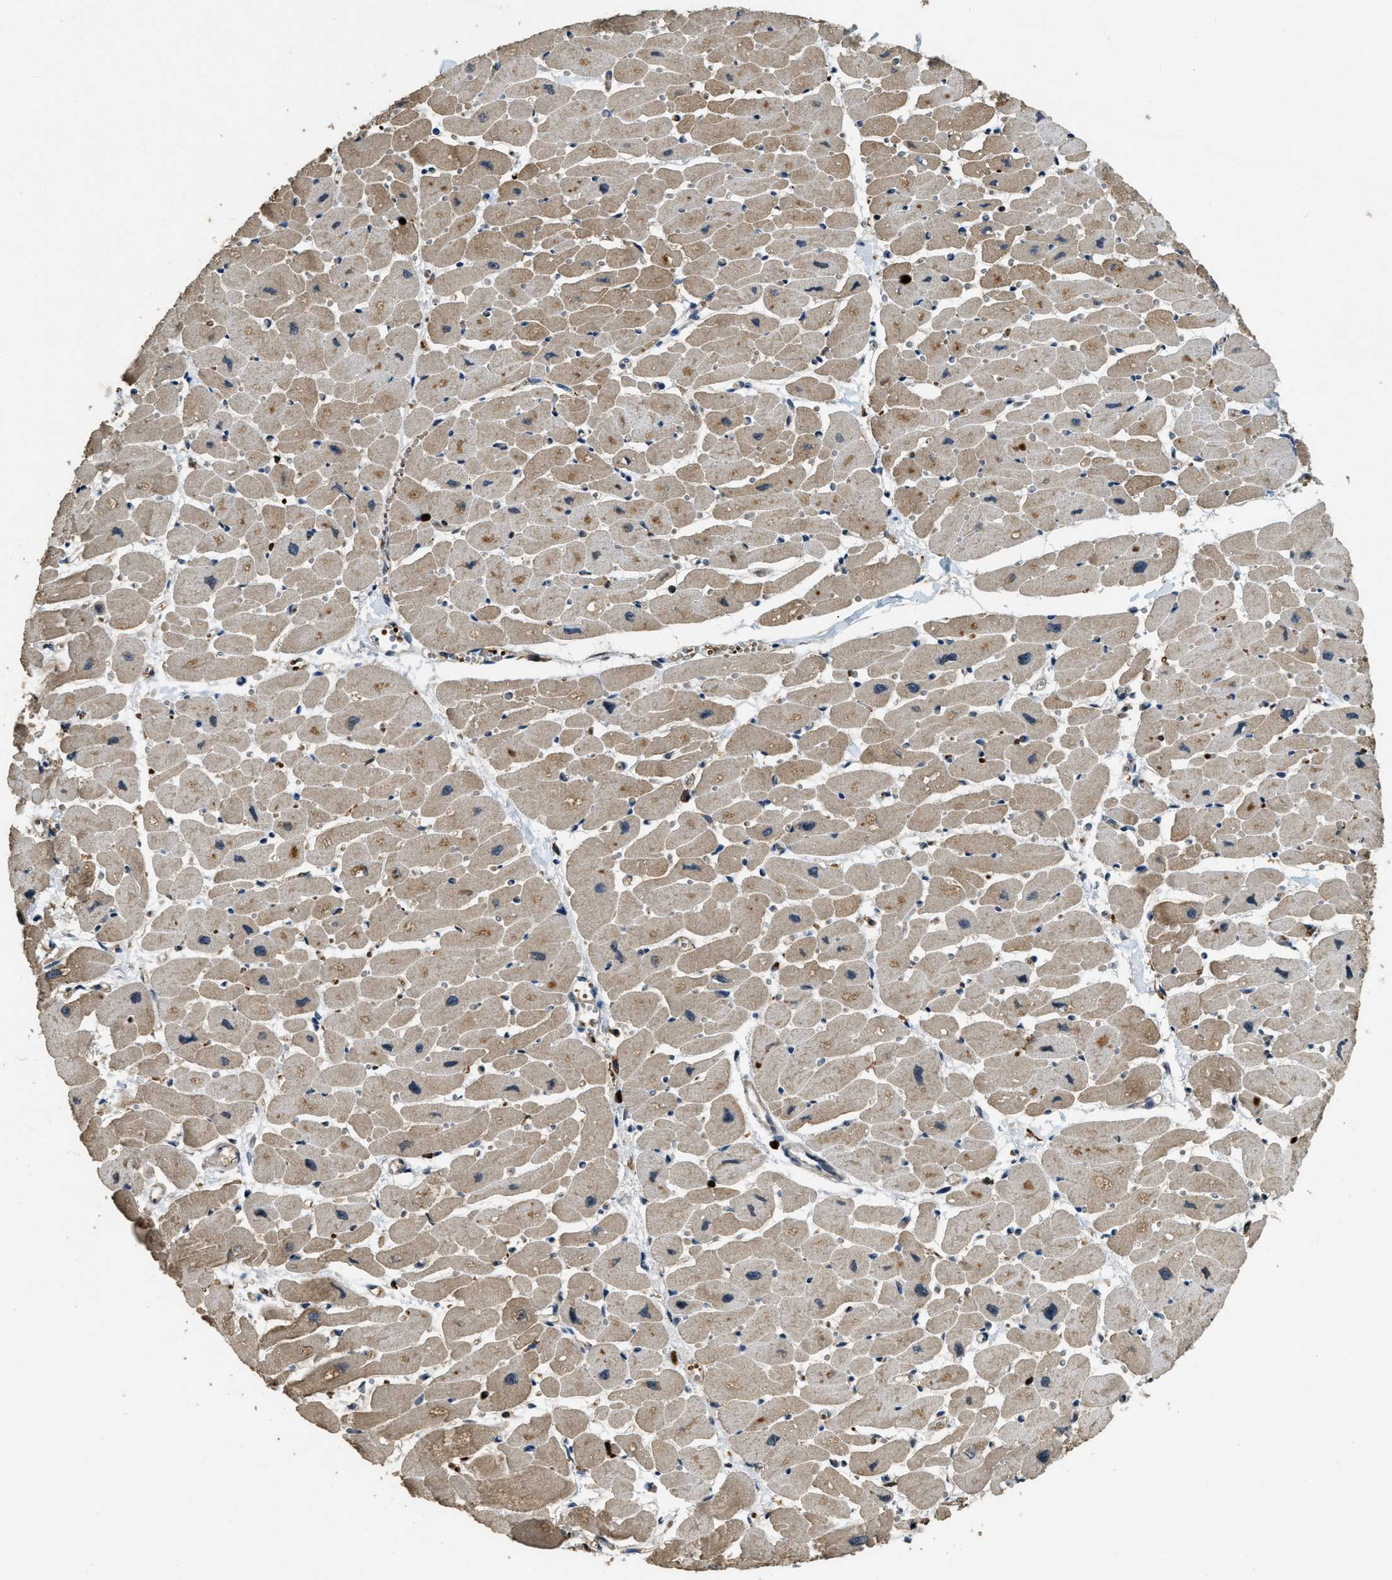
{"staining": {"intensity": "moderate", "quantity": ">75%", "location": "cytoplasmic/membranous"}, "tissue": "heart muscle", "cell_type": "Cardiomyocytes", "image_type": "normal", "snomed": [{"axis": "morphology", "description": "Normal tissue, NOS"}, {"axis": "topography", "description": "Heart"}], "caption": "Protein positivity by IHC displays moderate cytoplasmic/membranous positivity in about >75% of cardiomyocytes in benign heart muscle.", "gene": "RNF141", "patient": {"sex": "female", "age": 54}}